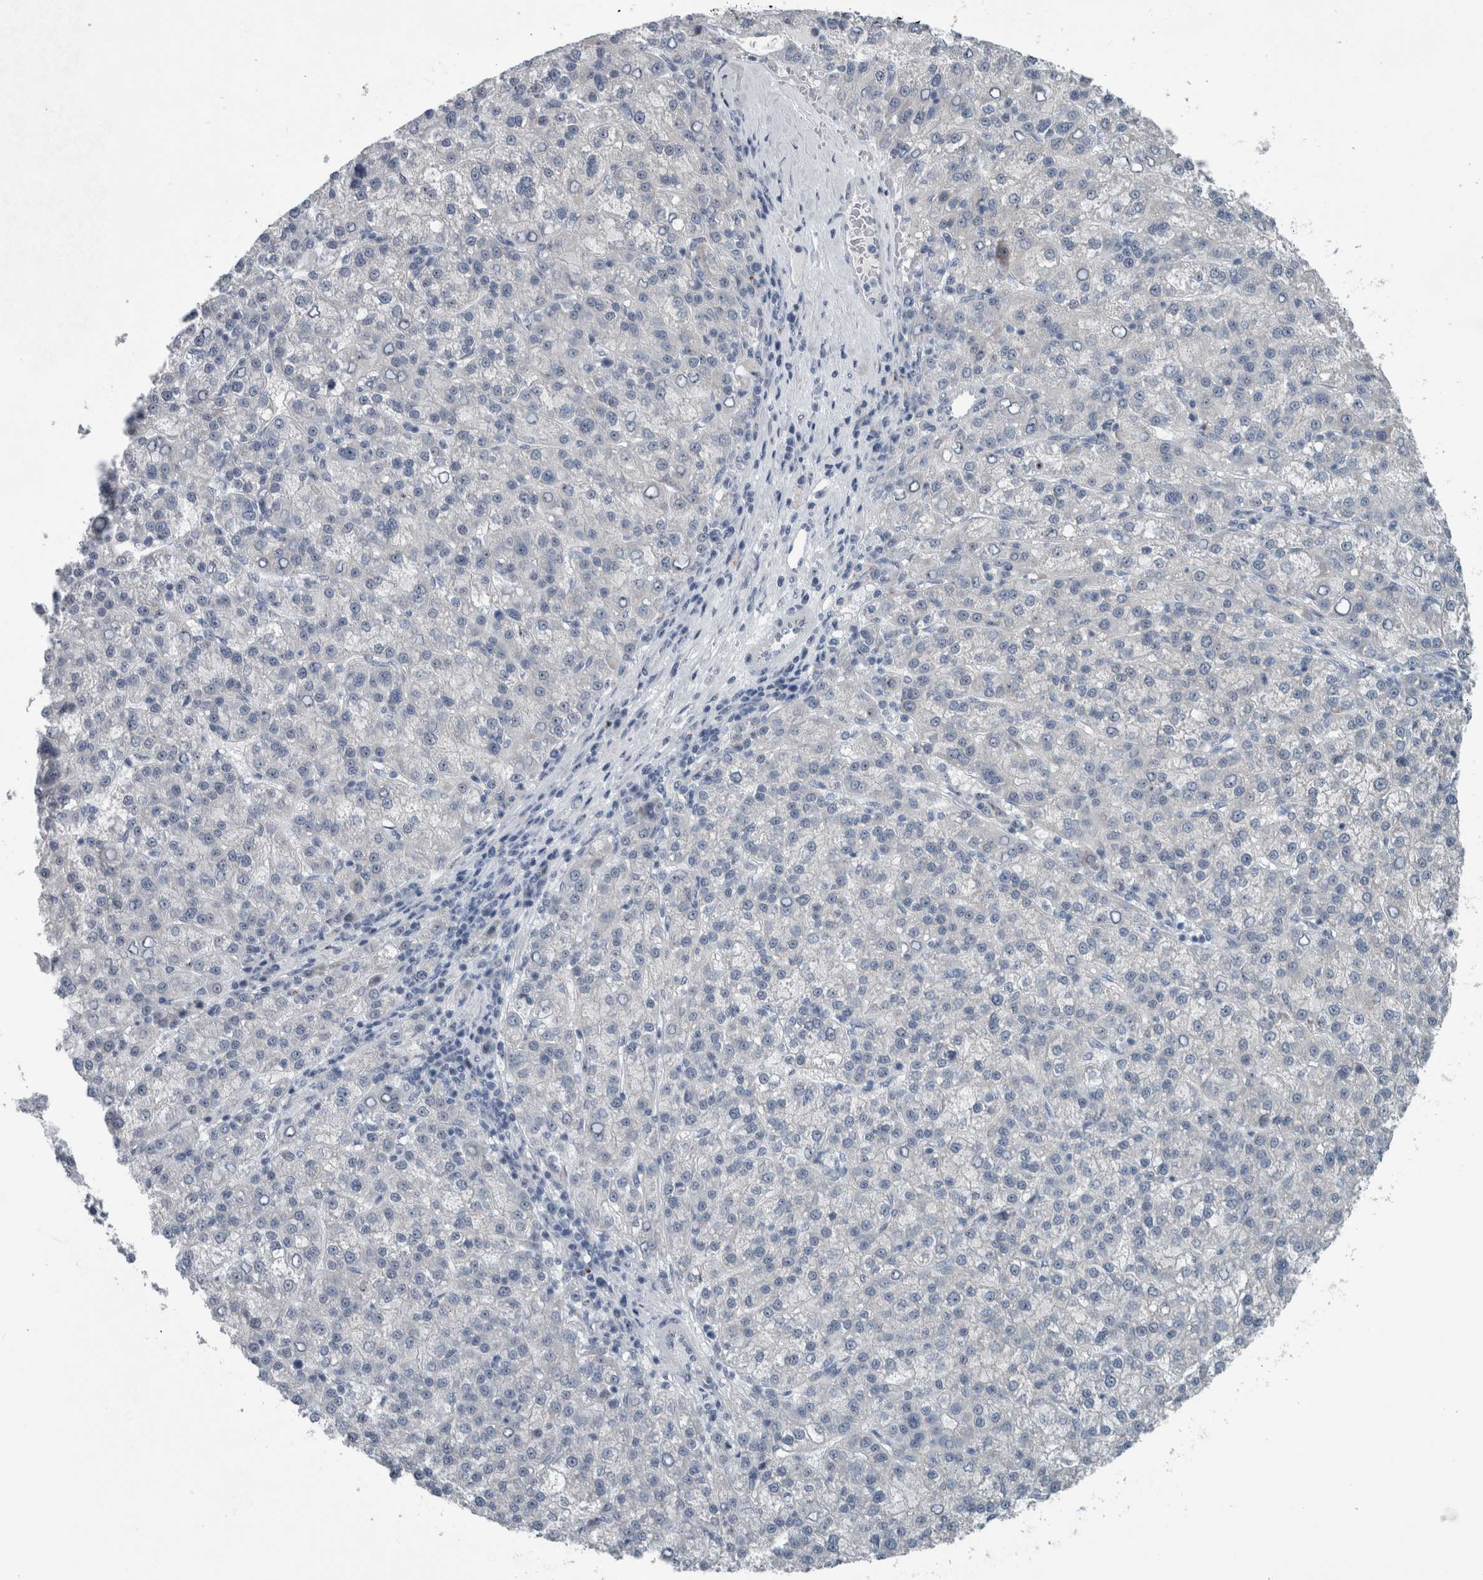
{"staining": {"intensity": "negative", "quantity": "none", "location": "none"}, "tissue": "liver cancer", "cell_type": "Tumor cells", "image_type": "cancer", "snomed": [{"axis": "morphology", "description": "Carcinoma, Hepatocellular, NOS"}, {"axis": "topography", "description": "Liver"}], "caption": "Liver cancer was stained to show a protein in brown. There is no significant expression in tumor cells. (DAB (3,3'-diaminobenzidine) immunohistochemistry with hematoxylin counter stain).", "gene": "UTP6", "patient": {"sex": "female", "age": 58}}